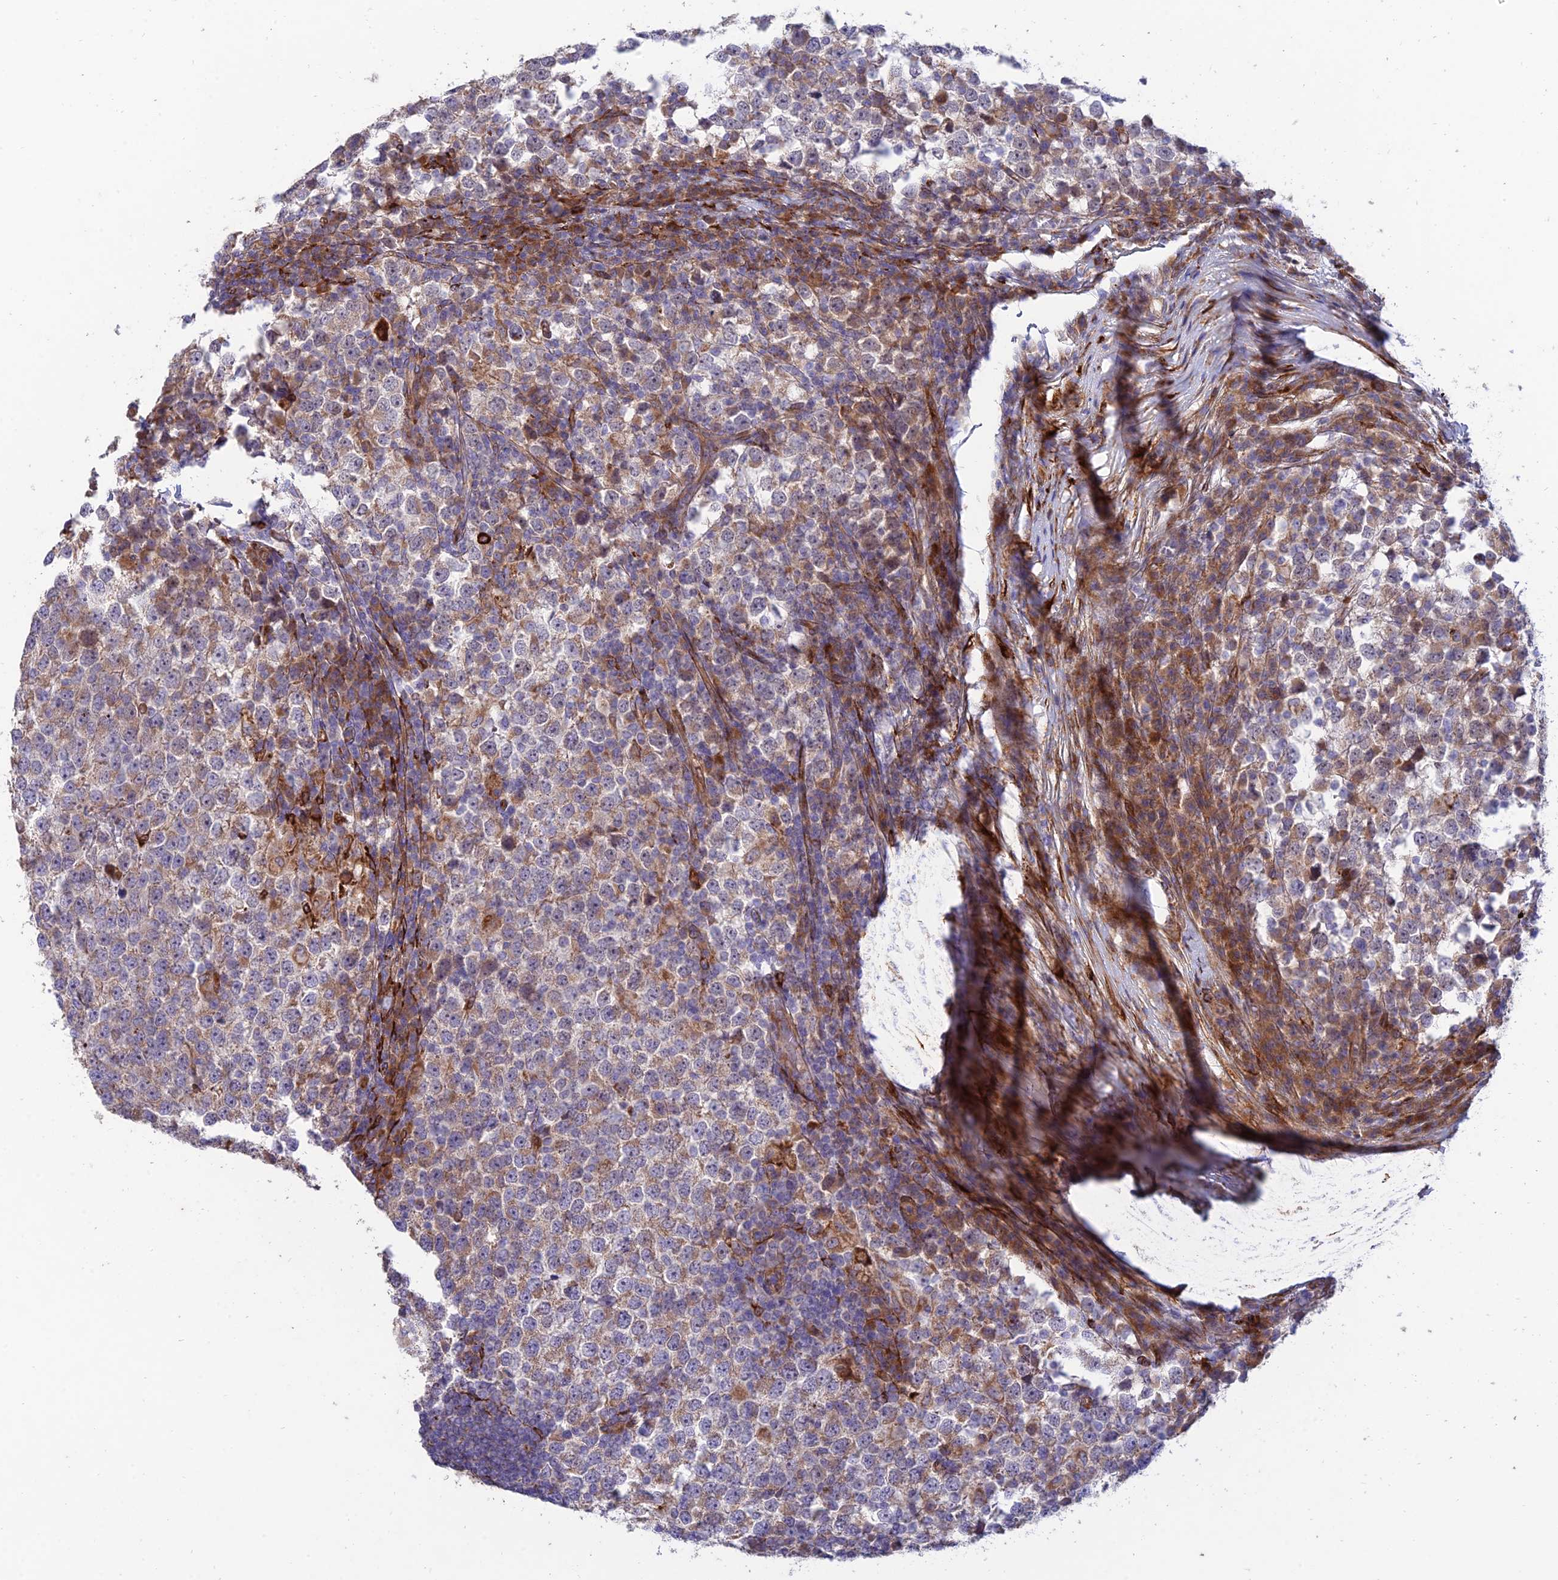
{"staining": {"intensity": "weak", "quantity": "25%-75%", "location": "cytoplasmic/membranous"}, "tissue": "testis cancer", "cell_type": "Tumor cells", "image_type": "cancer", "snomed": [{"axis": "morphology", "description": "Seminoma, NOS"}, {"axis": "topography", "description": "Testis"}], "caption": "The histopathology image reveals immunohistochemical staining of testis cancer. There is weak cytoplasmic/membranous staining is appreciated in approximately 25%-75% of tumor cells. Nuclei are stained in blue.", "gene": "RCN3", "patient": {"sex": "male", "age": 65}}